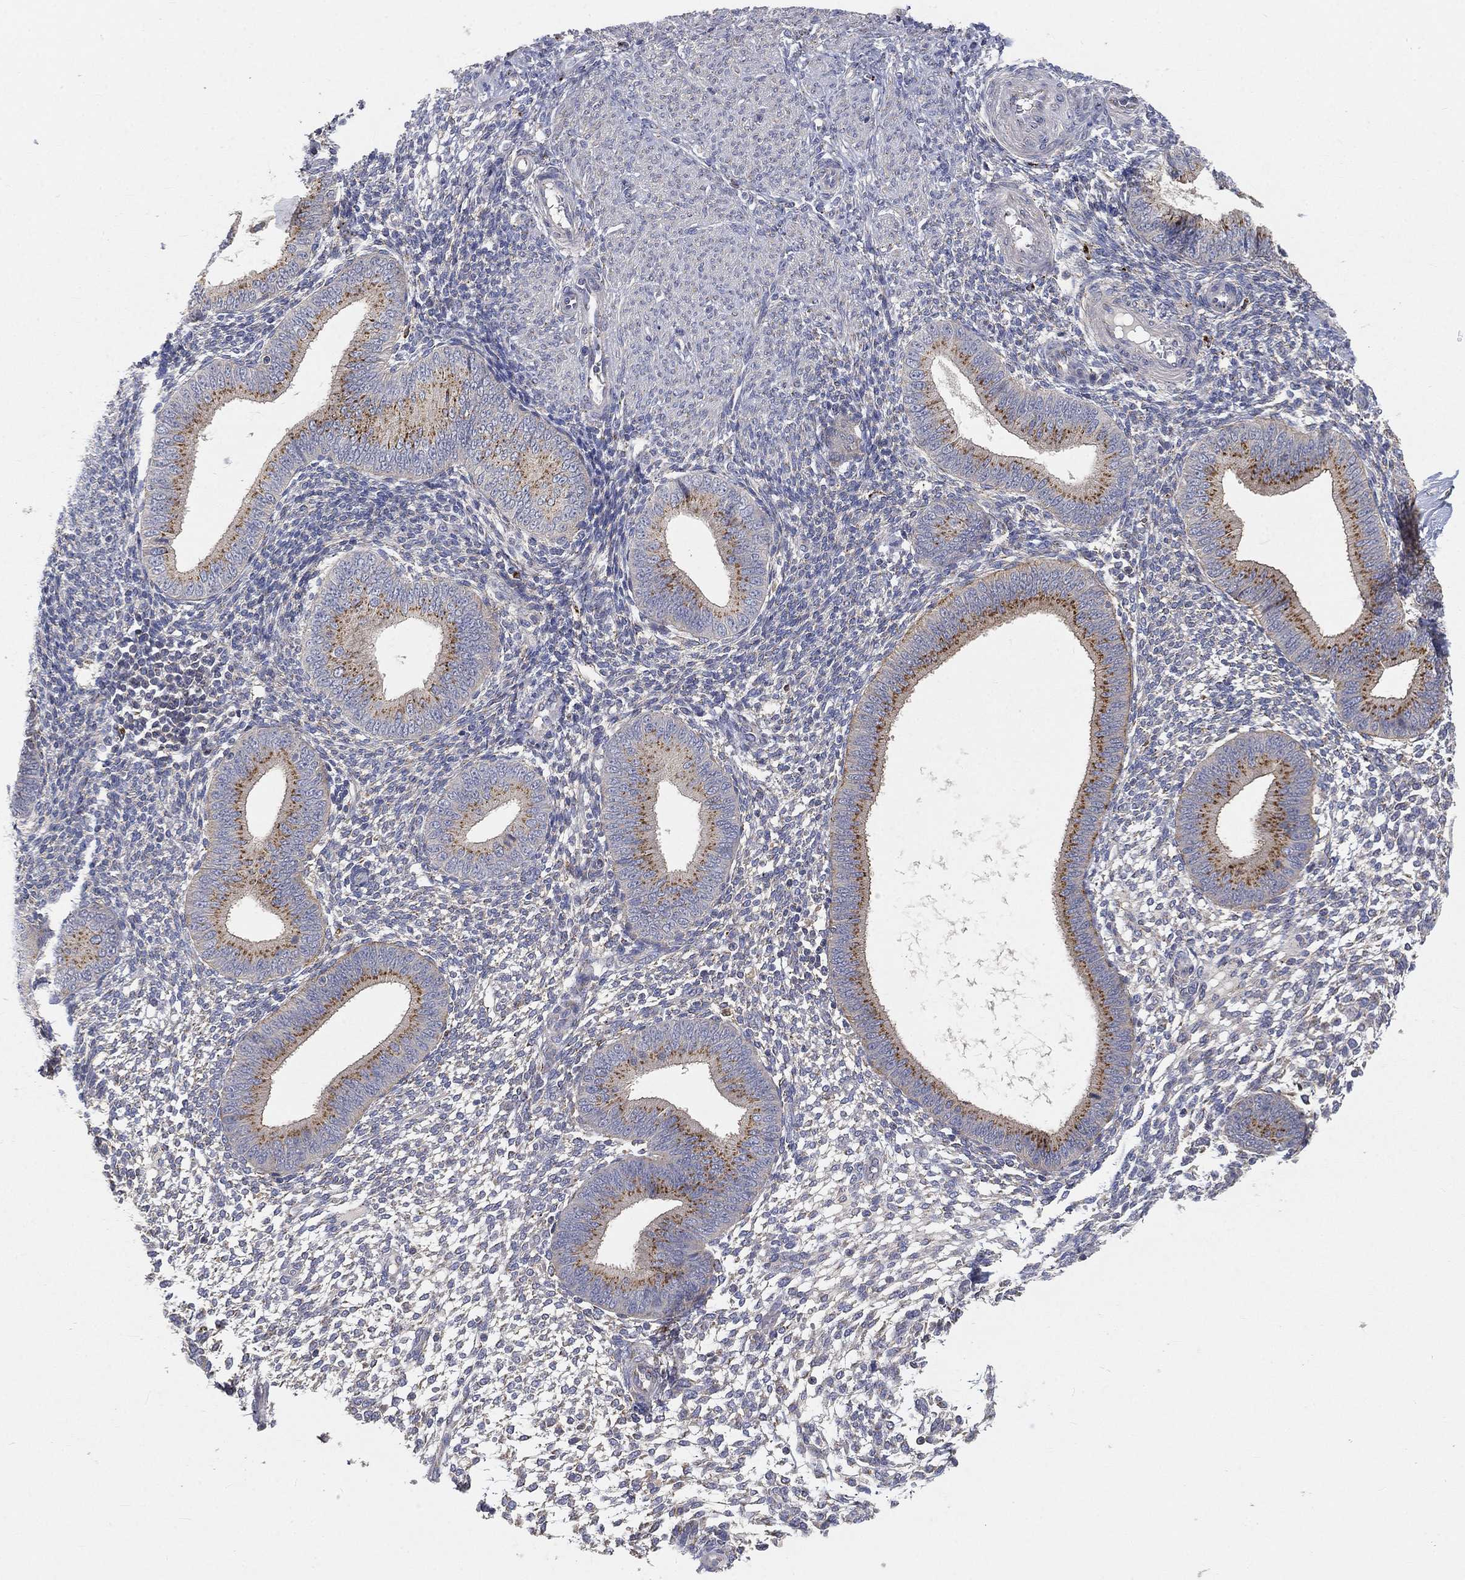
{"staining": {"intensity": "negative", "quantity": "none", "location": "none"}, "tissue": "endometrium", "cell_type": "Cells in endometrial stroma", "image_type": "normal", "snomed": [{"axis": "morphology", "description": "Normal tissue, NOS"}, {"axis": "topography", "description": "Endometrium"}], "caption": "Cells in endometrial stroma show no significant expression in normal endometrium.", "gene": "CTSL", "patient": {"sex": "female", "age": 39}}